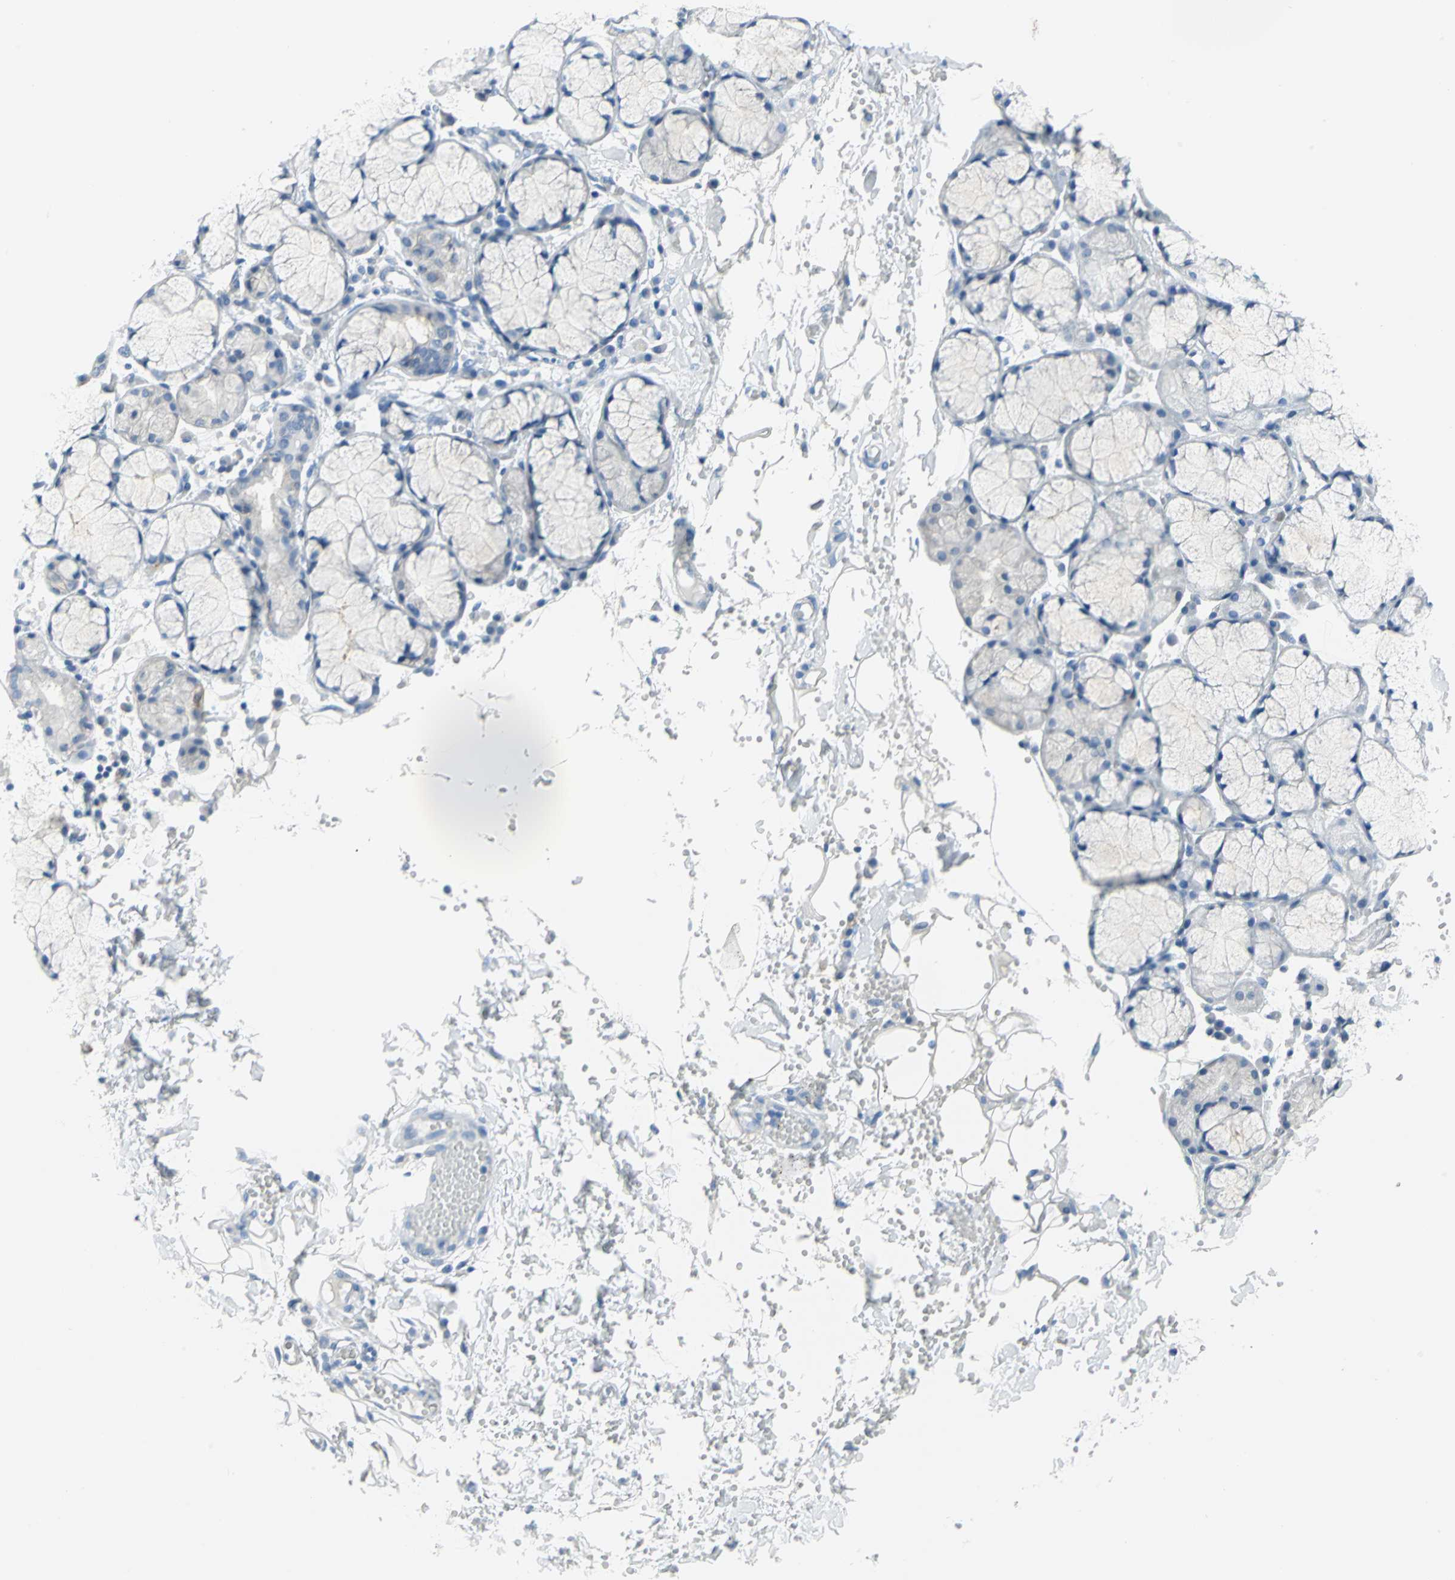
{"staining": {"intensity": "negative", "quantity": "none", "location": "none"}, "tissue": "salivary gland", "cell_type": "Glandular cells", "image_type": "normal", "snomed": [{"axis": "morphology", "description": "Normal tissue, NOS"}, {"axis": "topography", "description": "Skeletal muscle"}, {"axis": "topography", "description": "Oral tissue"}, {"axis": "topography", "description": "Salivary gland"}, {"axis": "topography", "description": "Peripheral nerve tissue"}], "caption": "Immunohistochemistry (IHC) photomicrograph of unremarkable salivary gland stained for a protein (brown), which exhibits no positivity in glandular cells.", "gene": "SFN", "patient": {"sex": "male", "age": 54}}